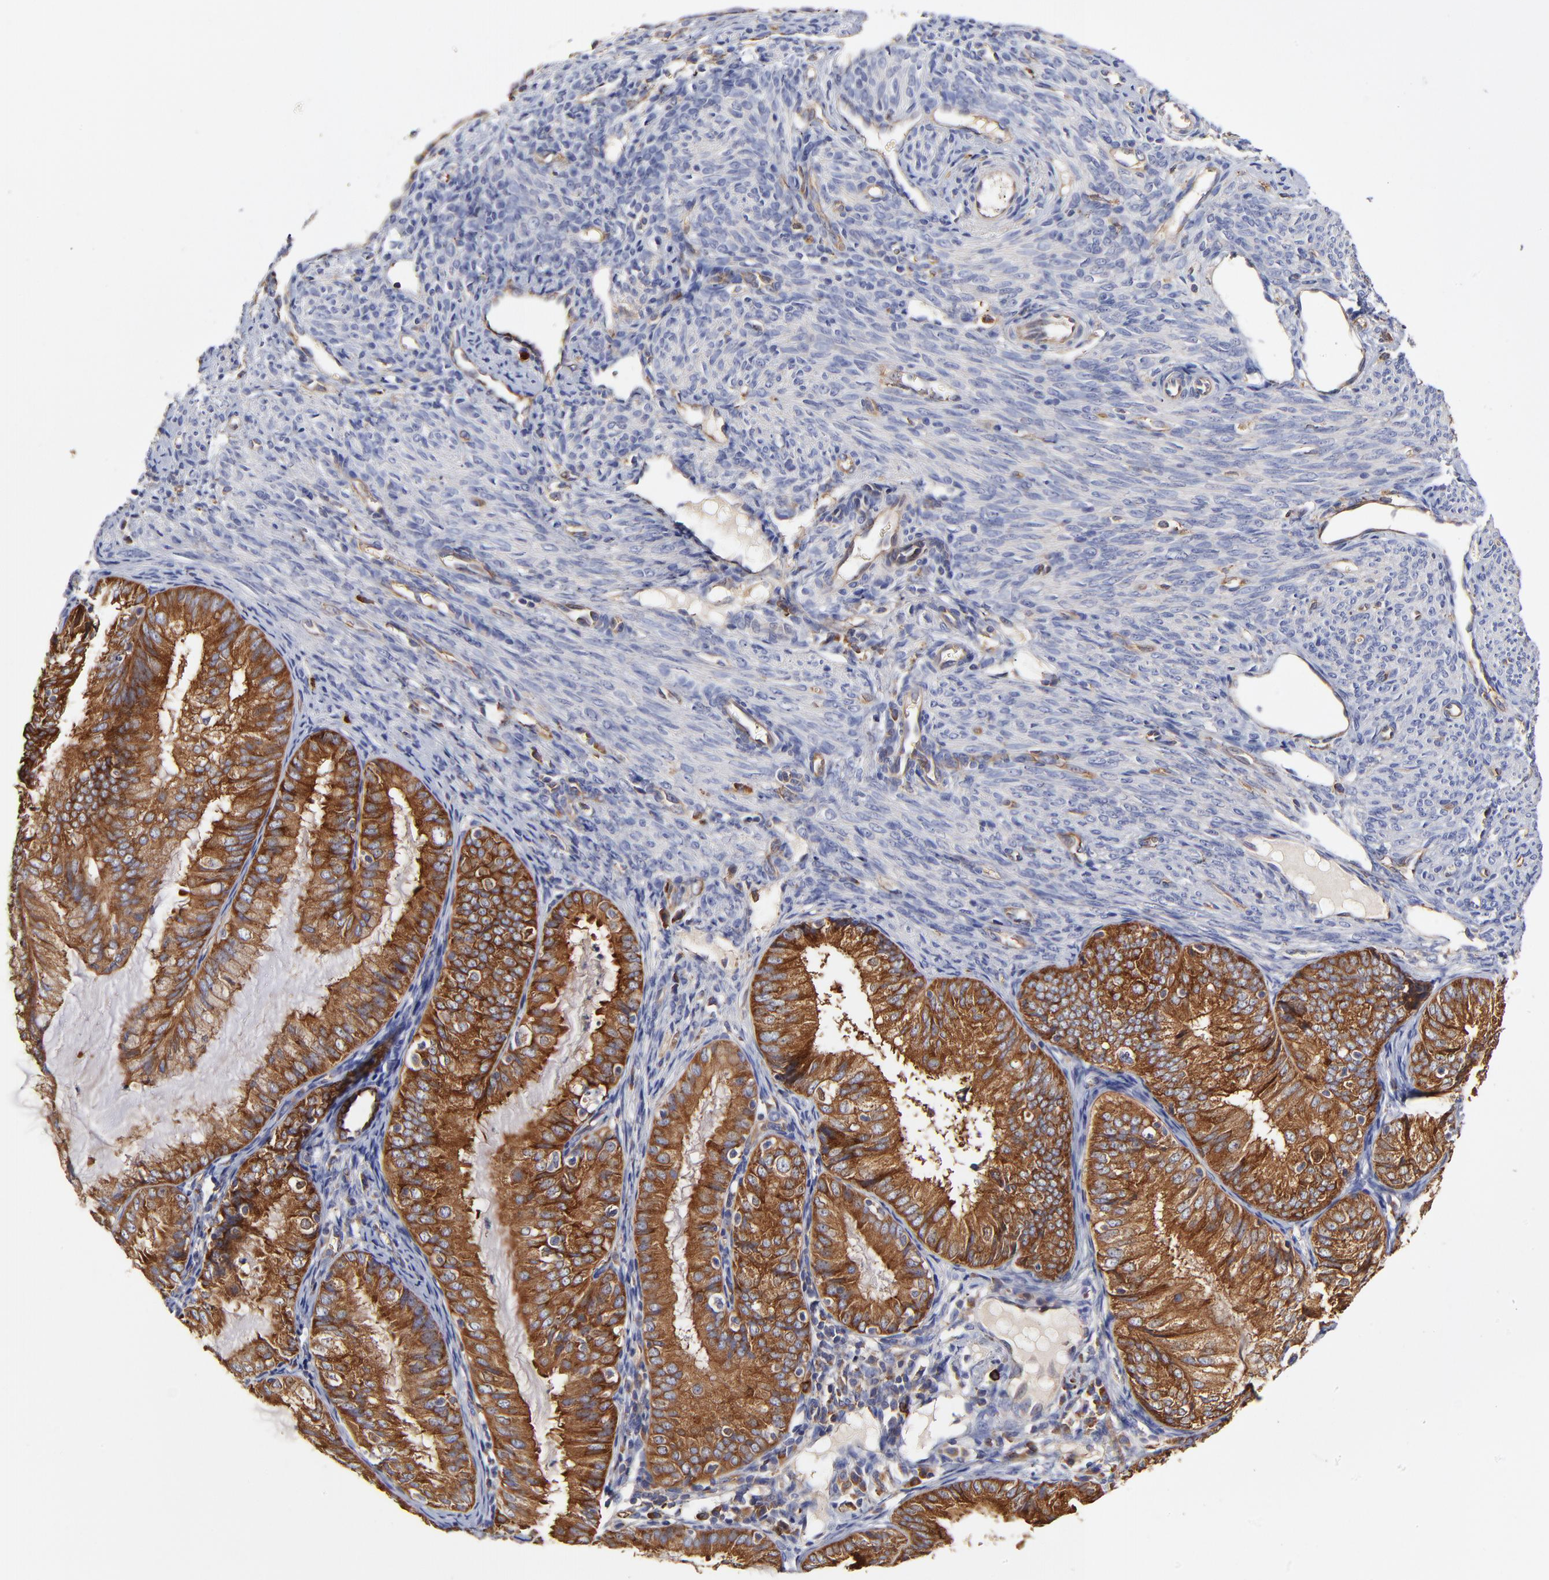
{"staining": {"intensity": "strong", "quantity": ">75%", "location": "cytoplasmic/membranous"}, "tissue": "endometrial cancer", "cell_type": "Tumor cells", "image_type": "cancer", "snomed": [{"axis": "morphology", "description": "Adenocarcinoma, NOS"}, {"axis": "topography", "description": "Endometrium"}], "caption": "Tumor cells show high levels of strong cytoplasmic/membranous positivity in about >75% of cells in endometrial cancer. (IHC, brightfield microscopy, high magnification).", "gene": "CD2AP", "patient": {"sex": "female", "age": 66}}